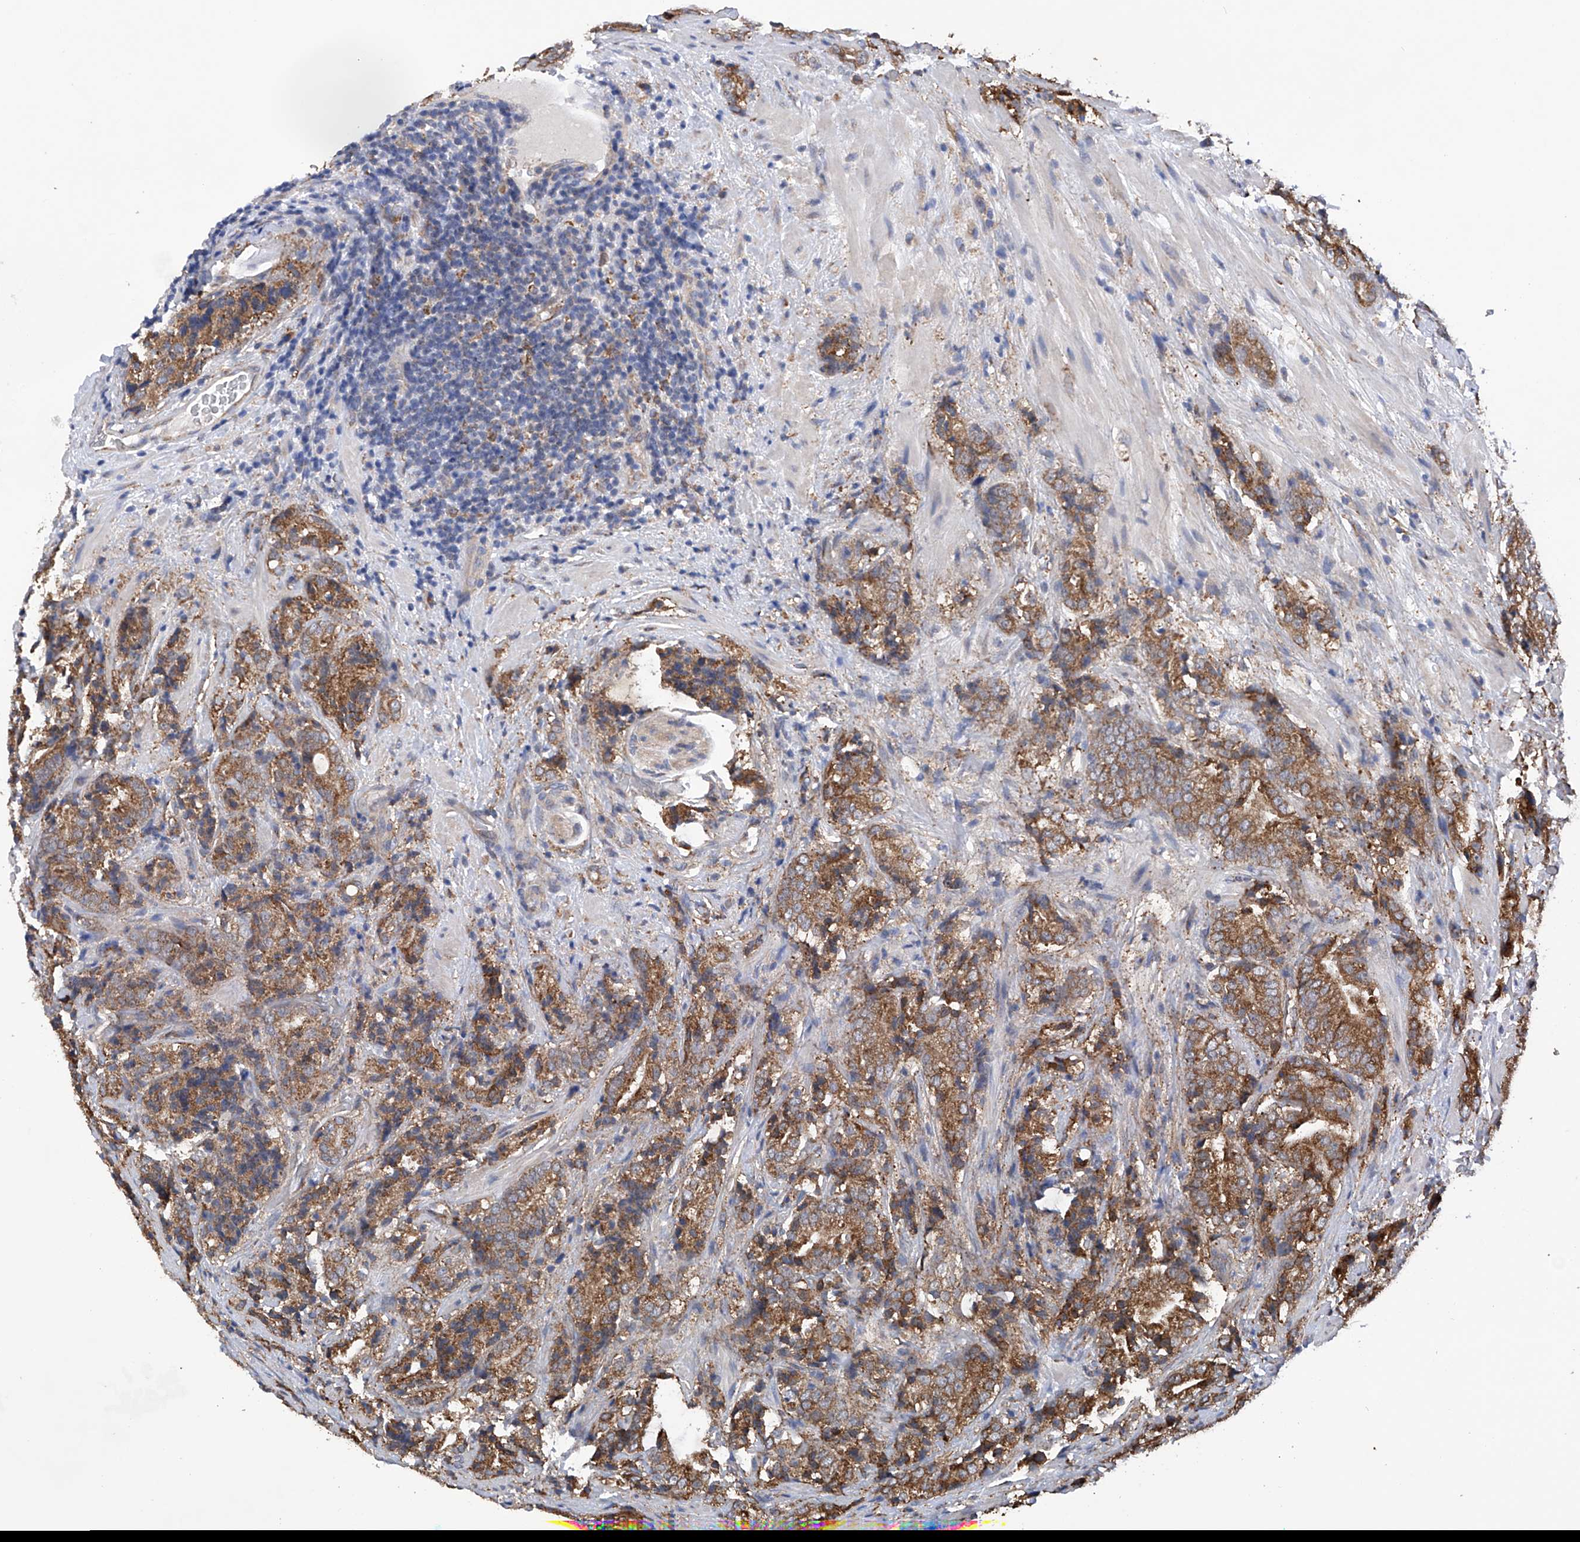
{"staining": {"intensity": "moderate", "quantity": ">75%", "location": "cytoplasmic/membranous"}, "tissue": "prostate cancer", "cell_type": "Tumor cells", "image_type": "cancer", "snomed": [{"axis": "morphology", "description": "Adenocarcinoma, High grade"}, {"axis": "topography", "description": "Prostate"}], "caption": "Protein expression analysis of prostate cancer (adenocarcinoma (high-grade)) exhibits moderate cytoplasmic/membranous expression in approximately >75% of tumor cells. The staining was performed using DAB, with brown indicating positive protein expression. Nuclei are stained blue with hematoxylin.", "gene": "DNAH8", "patient": {"sex": "male", "age": 57}}